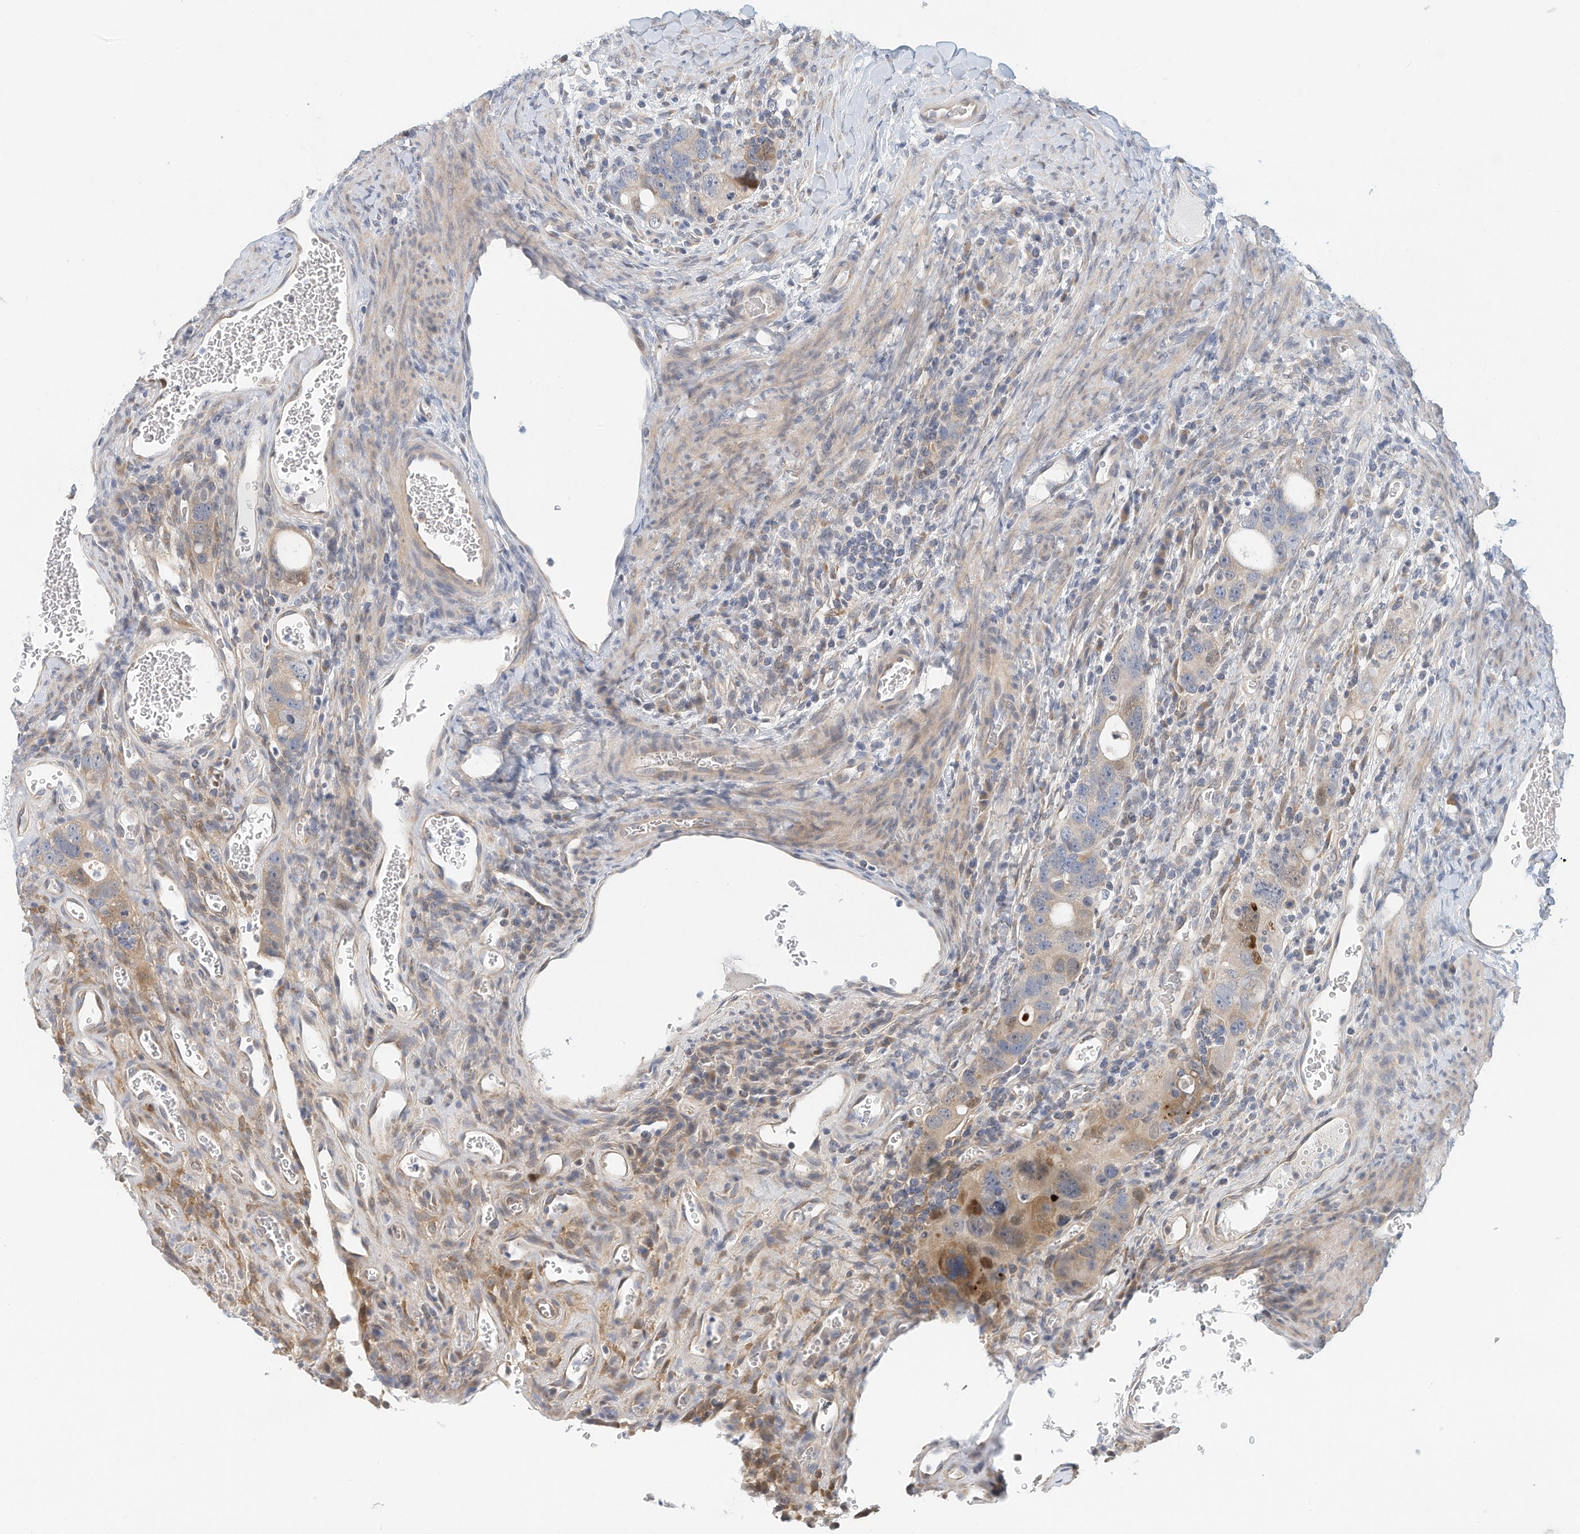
{"staining": {"intensity": "moderate", "quantity": "<25%", "location": "cytoplasmic/membranous,nuclear"}, "tissue": "colorectal cancer", "cell_type": "Tumor cells", "image_type": "cancer", "snomed": [{"axis": "morphology", "description": "Adenocarcinoma, NOS"}, {"axis": "topography", "description": "Rectum"}], "caption": "Colorectal cancer stained with DAB immunohistochemistry reveals low levels of moderate cytoplasmic/membranous and nuclear positivity in approximately <25% of tumor cells.", "gene": "ARHGAP28", "patient": {"sex": "male", "age": 59}}